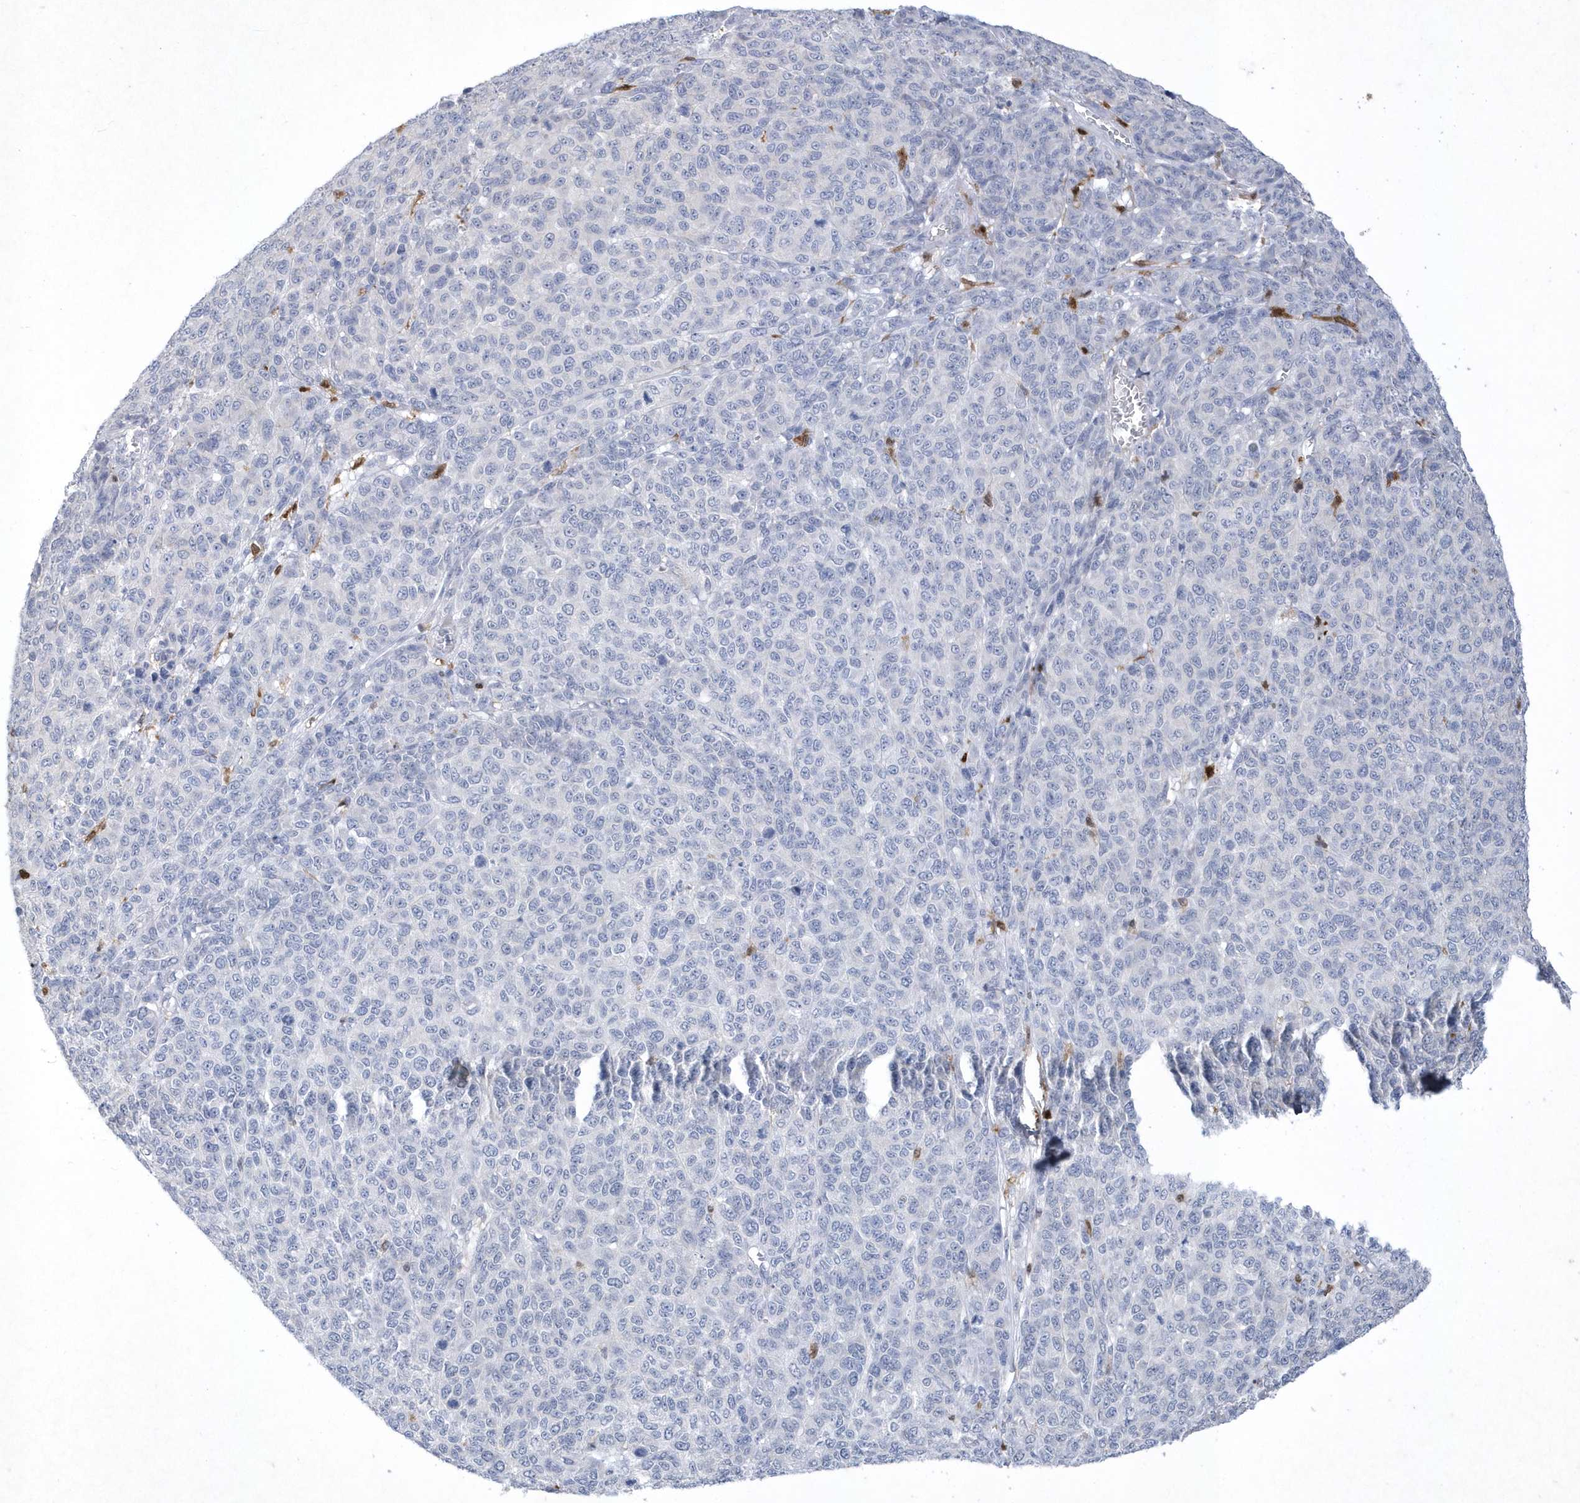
{"staining": {"intensity": "negative", "quantity": "none", "location": "none"}, "tissue": "melanoma", "cell_type": "Tumor cells", "image_type": "cancer", "snomed": [{"axis": "morphology", "description": "Malignant melanoma, NOS"}, {"axis": "topography", "description": "Skin"}], "caption": "This is an immunohistochemistry (IHC) photomicrograph of human malignant melanoma. There is no positivity in tumor cells.", "gene": "BHLHA15", "patient": {"sex": "male", "age": 49}}